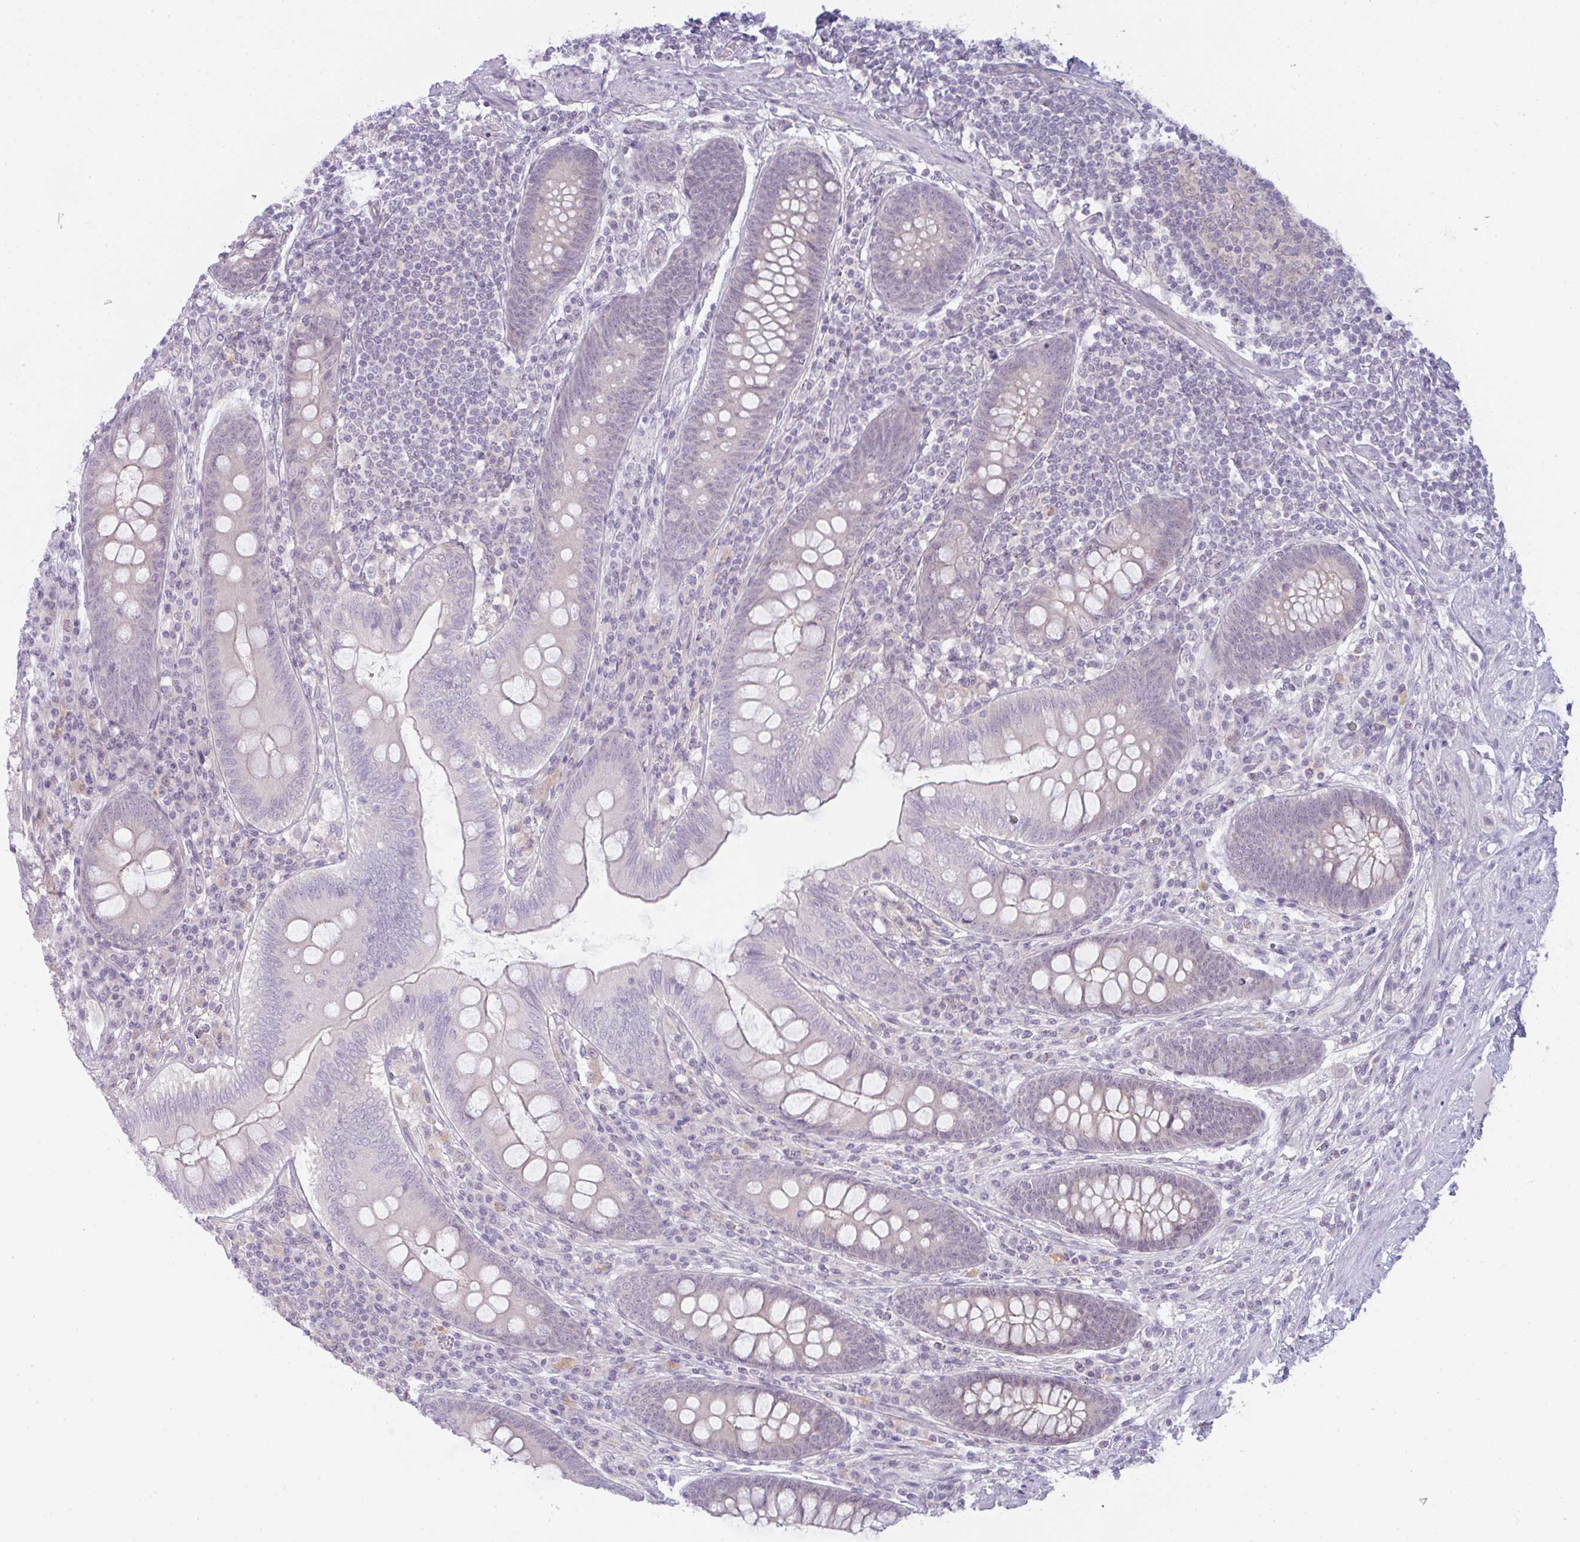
{"staining": {"intensity": "negative", "quantity": "none", "location": "none"}, "tissue": "appendix", "cell_type": "Glandular cells", "image_type": "normal", "snomed": [{"axis": "morphology", "description": "Normal tissue, NOS"}, {"axis": "topography", "description": "Appendix"}], "caption": "DAB immunohistochemical staining of benign human appendix demonstrates no significant staining in glandular cells. The staining was performed using DAB to visualize the protein expression in brown, while the nuclei were stained in blue with hematoxylin (Magnification: 20x).", "gene": "CSE1L", "patient": {"sex": "male", "age": 71}}